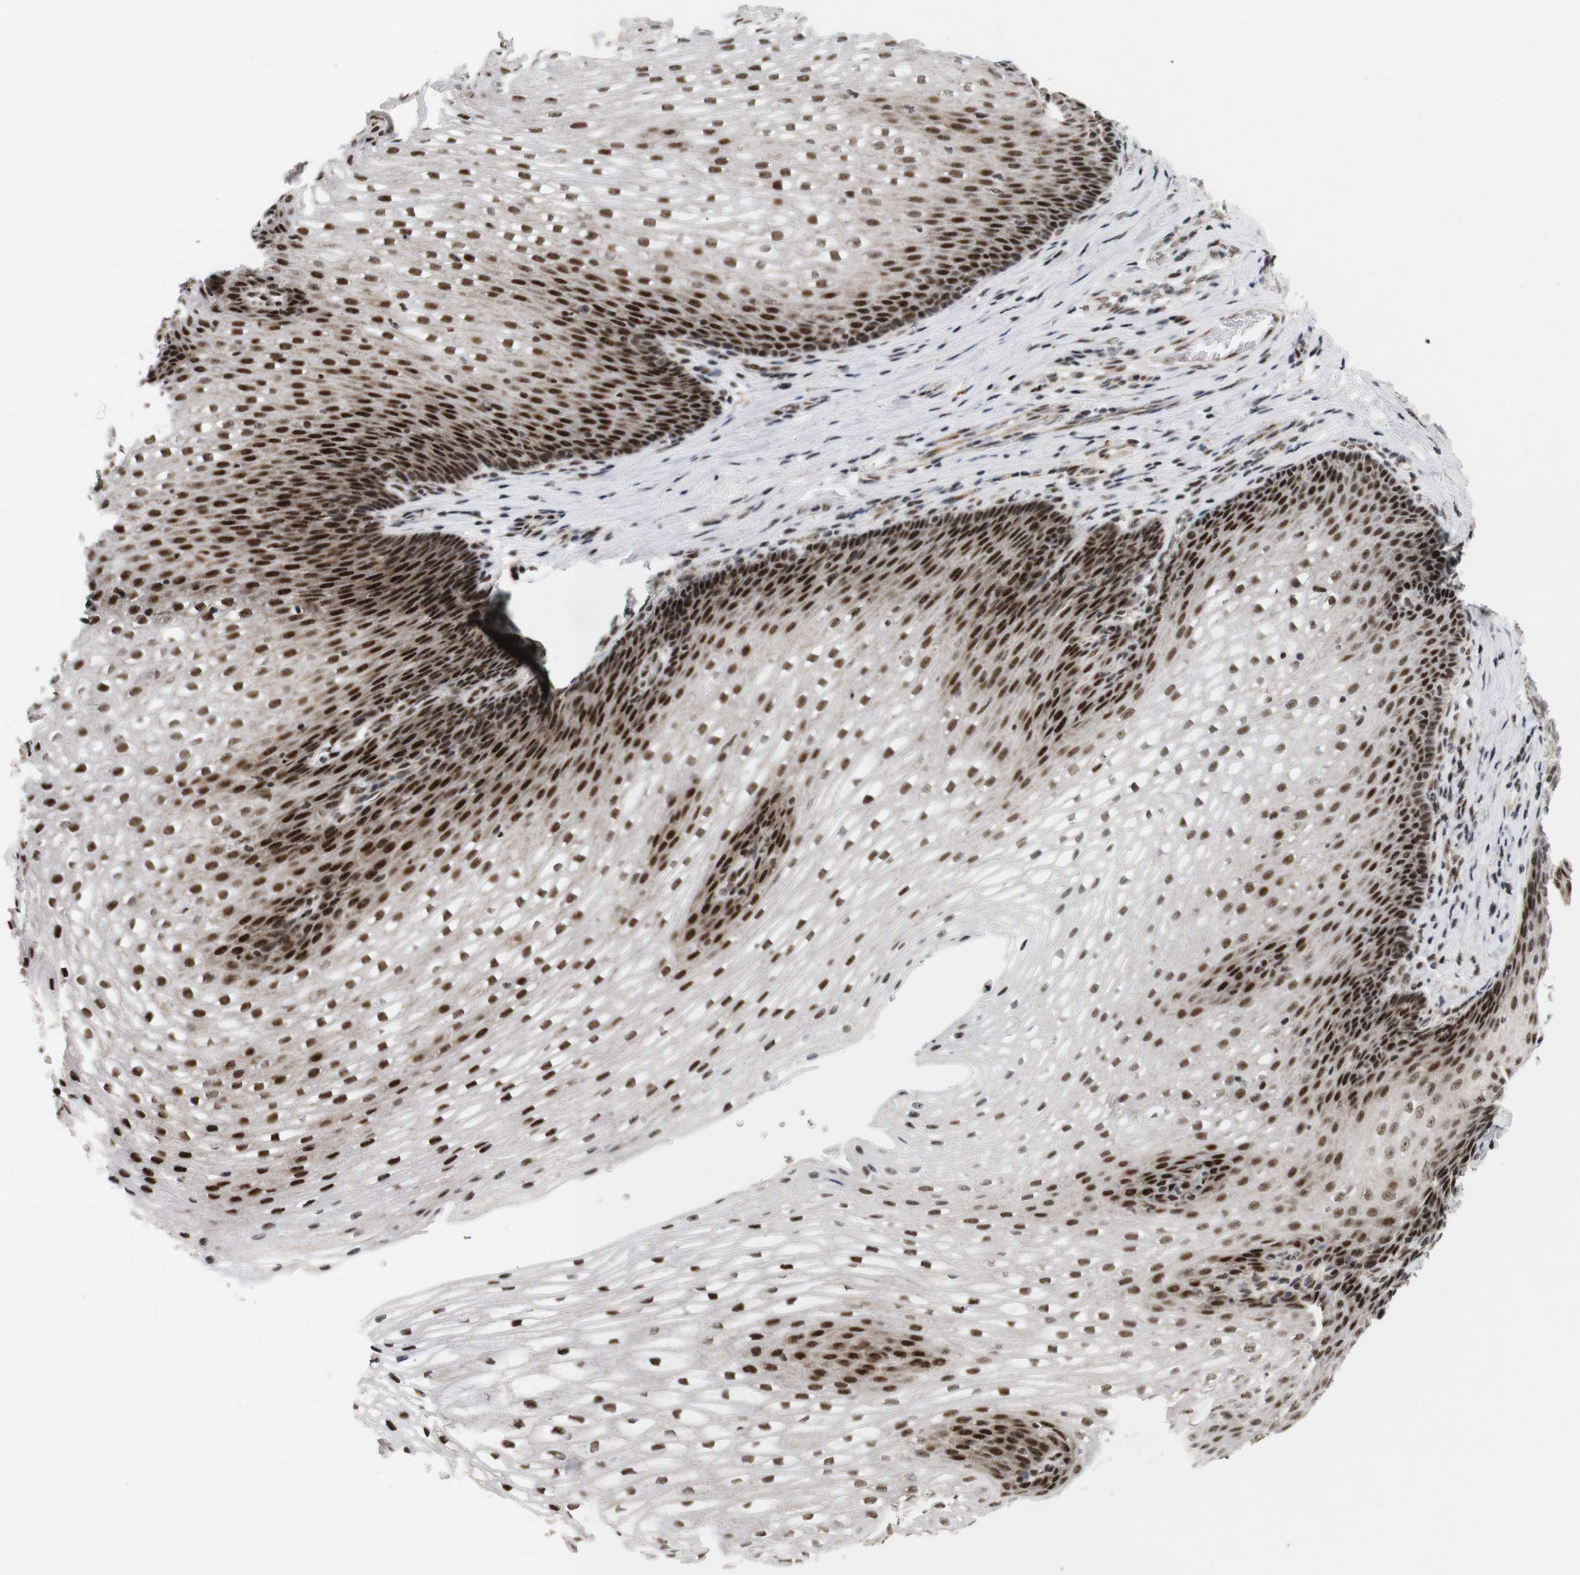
{"staining": {"intensity": "strong", "quantity": "25%-75%", "location": "nuclear"}, "tissue": "esophagus", "cell_type": "Squamous epithelial cells", "image_type": "normal", "snomed": [{"axis": "morphology", "description": "Normal tissue, NOS"}, {"axis": "topography", "description": "Esophagus"}], "caption": "A histopathology image showing strong nuclear staining in approximately 25%-75% of squamous epithelial cells in unremarkable esophagus, as visualized by brown immunohistochemical staining.", "gene": "PYM1", "patient": {"sex": "male", "age": 48}}